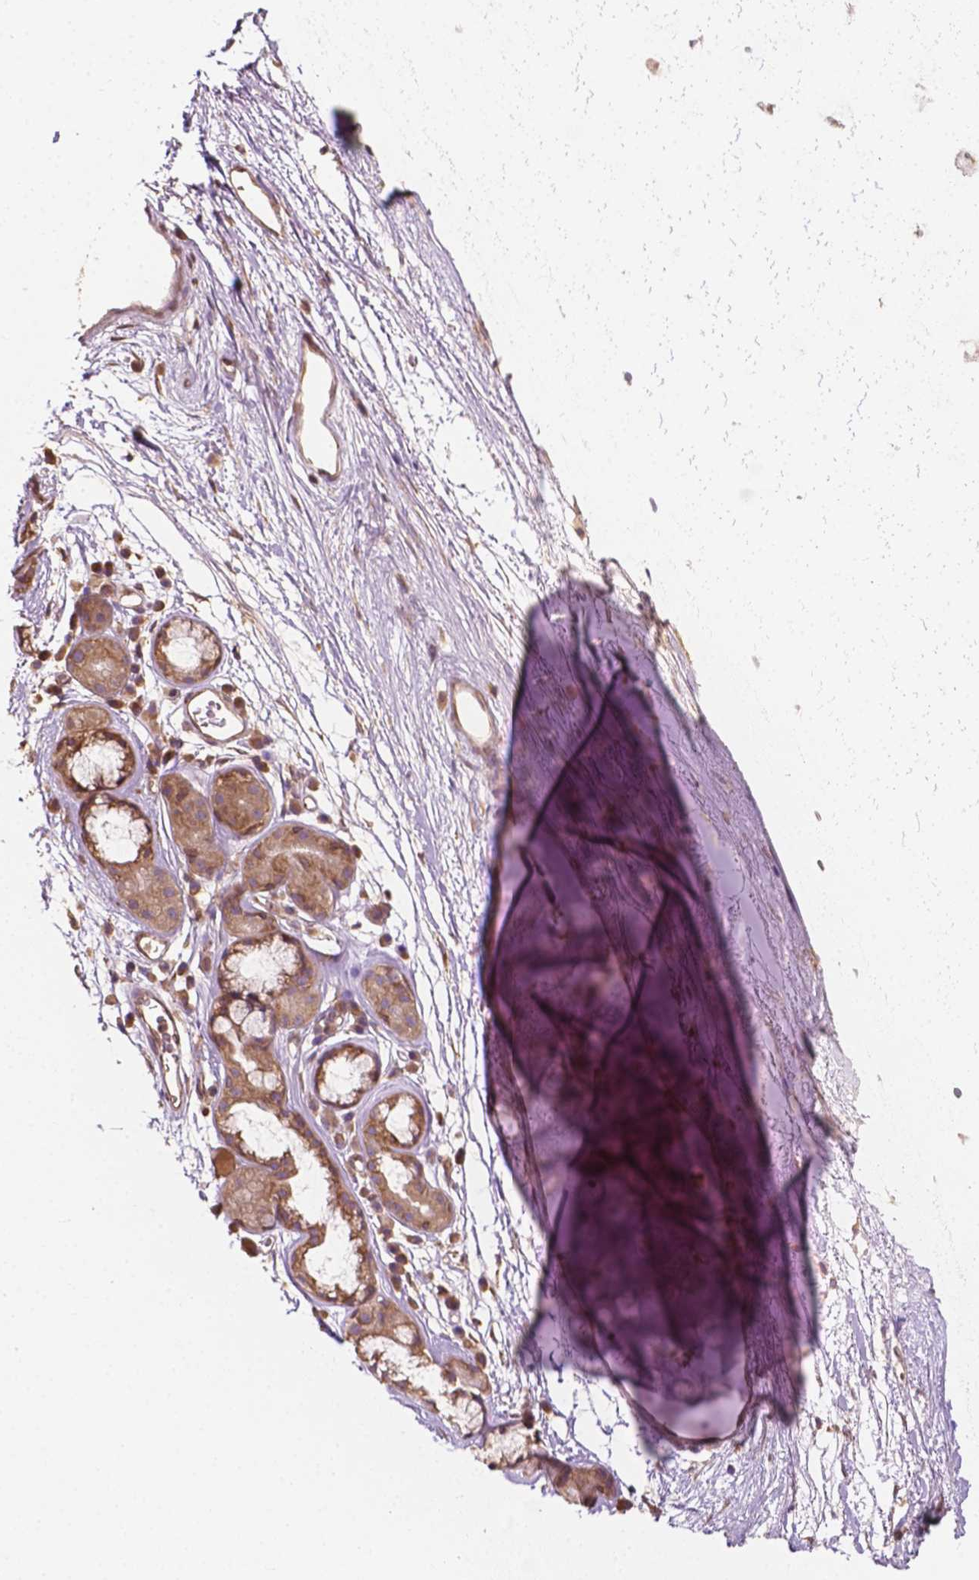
{"staining": {"intensity": "weak", "quantity": "<25%", "location": "cytoplasmic/membranous"}, "tissue": "adipose tissue", "cell_type": "Adipocytes", "image_type": "normal", "snomed": [{"axis": "morphology", "description": "Normal tissue, NOS"}, {"axis": "topography", "description": "Cartilage tissue"}, {"axis": "topography", "description": "Bronchus"}], "caption": "Immunohistochemistry of normal adipose tissue demonstrates no expression in adipocytes.", "gene": "G3BP1", "patient": {"sex": "male", "age": 58}}